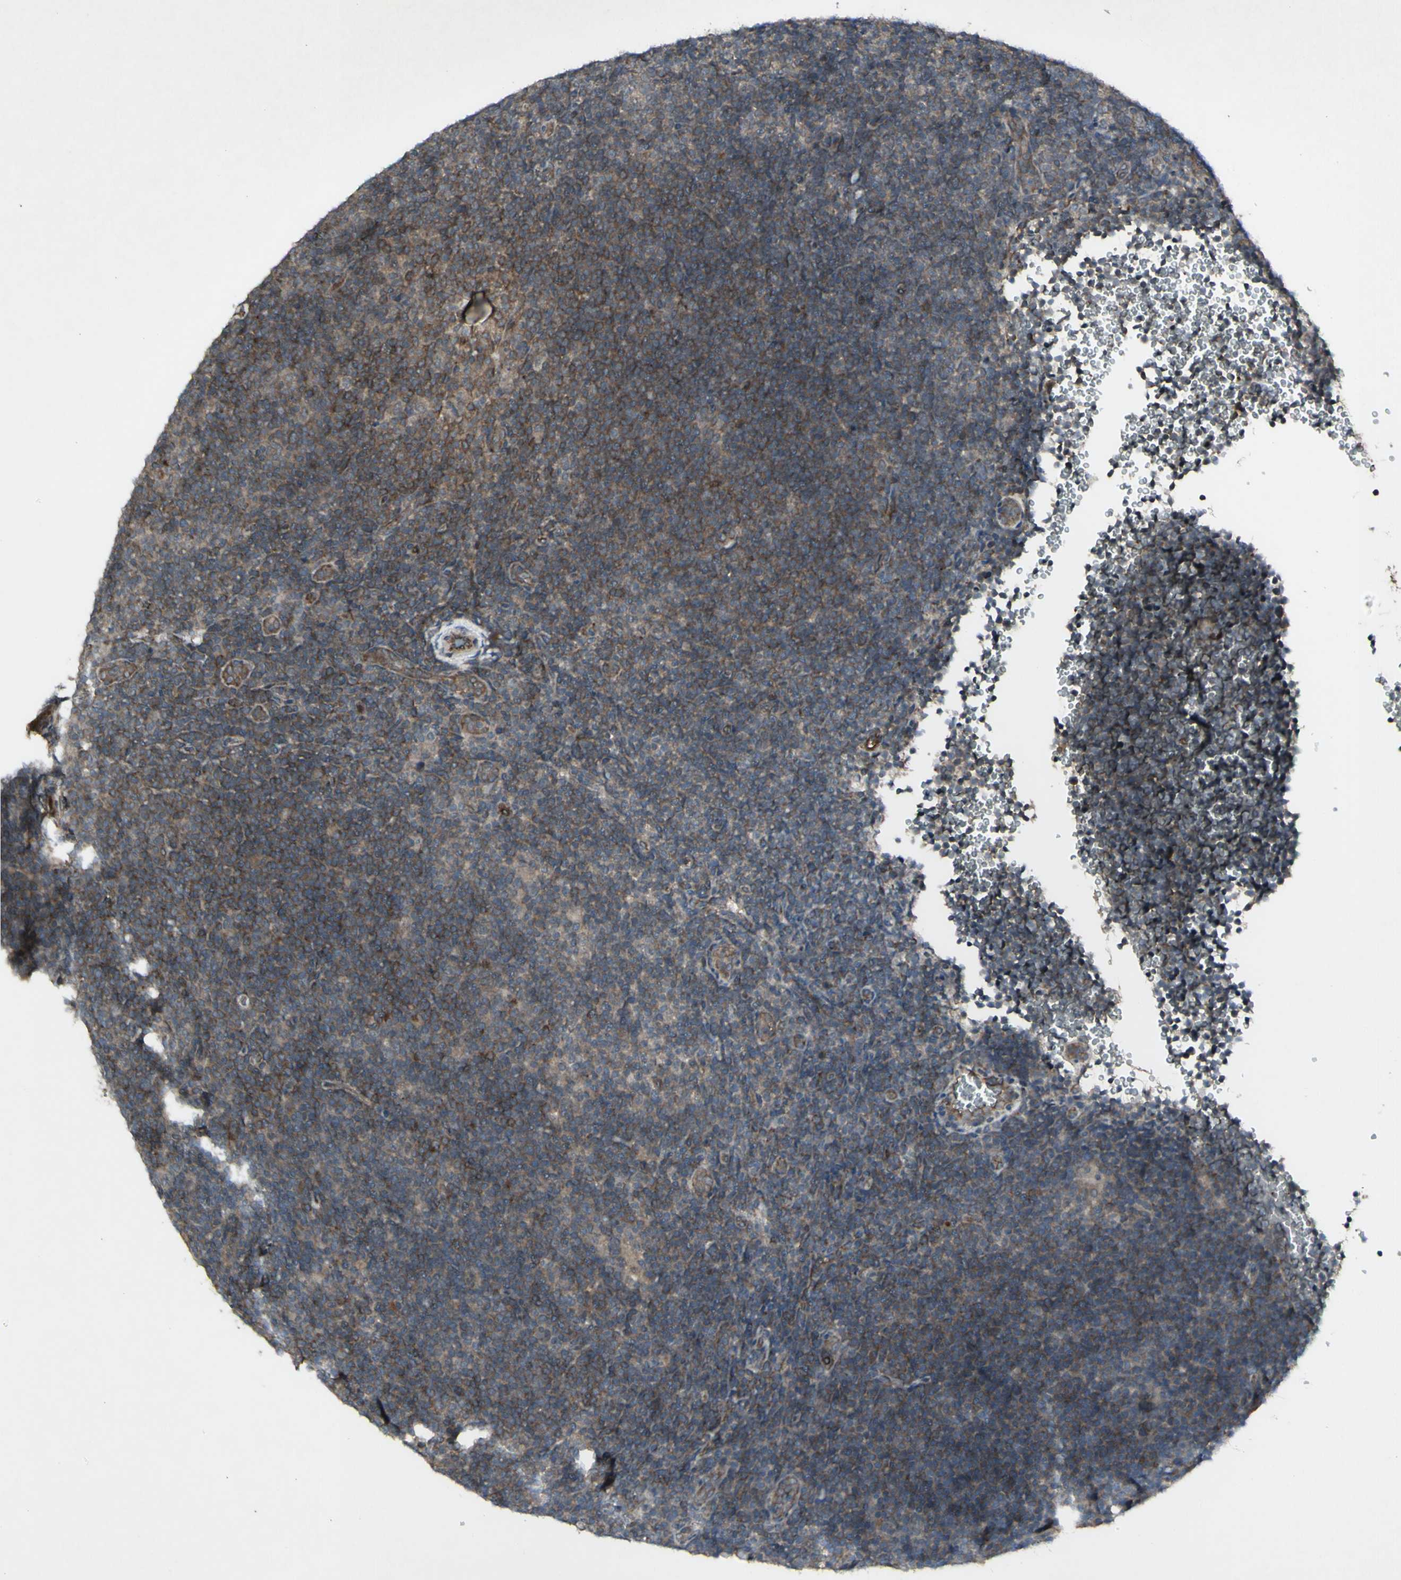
{"staining": {"intensity": "weak", "quantity": ">75%", "location": "cytoplasmic/membranous"}, "tissue": "lymphoma", "cell_type": "Tumor cells", "image_type": "cancer", "snomed": [{"axis": "morphology", "description": "Hodgkin's disease, NOS"}, {"axis": "topography", "description": "Lymph node"}], "caption": "The immunohistochemical stain shows weak cytoplasmic/membranous positivity in tumor cells of lymphoma tissue.", "gene": "JAG1", "patient": {"sex": "female", "age": 57}}